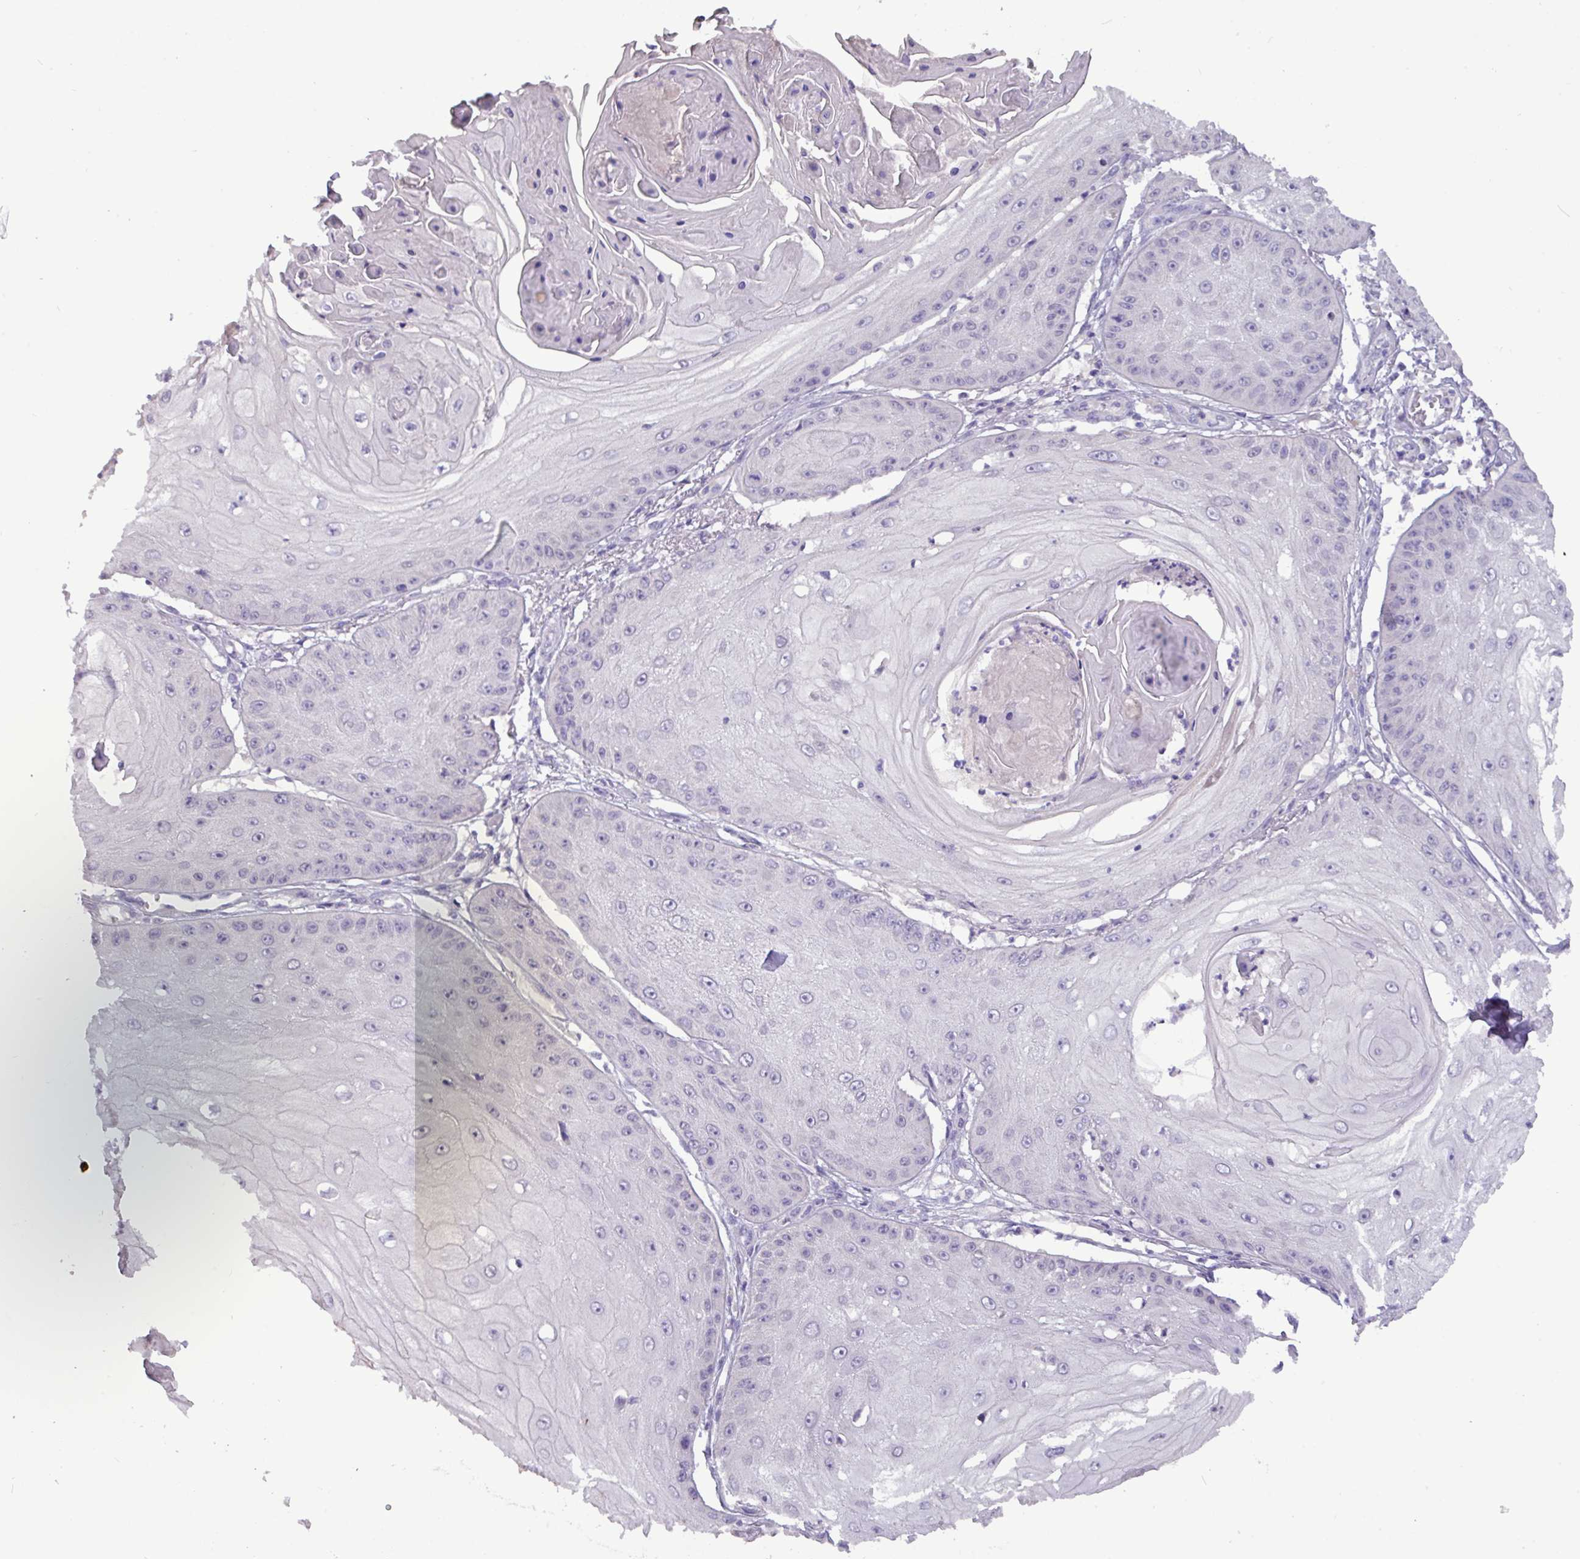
{"staining": {"intensity": "negative", "quantity": "none", "location": "none"}, "tissue": "skin cancer", "cell_type": "Tumor cells", "image_type": "cancer", "snomed": [{"axis": "morphology", "description": "Squamous cell carcinoma, NOS"}, {"axis": "topography", "description": "Skin"}], "caption": "Tumor cells show no significant staining in skin cancer.", "gene": "PAX8", "patient": {"sex": "male", "age": 70}}